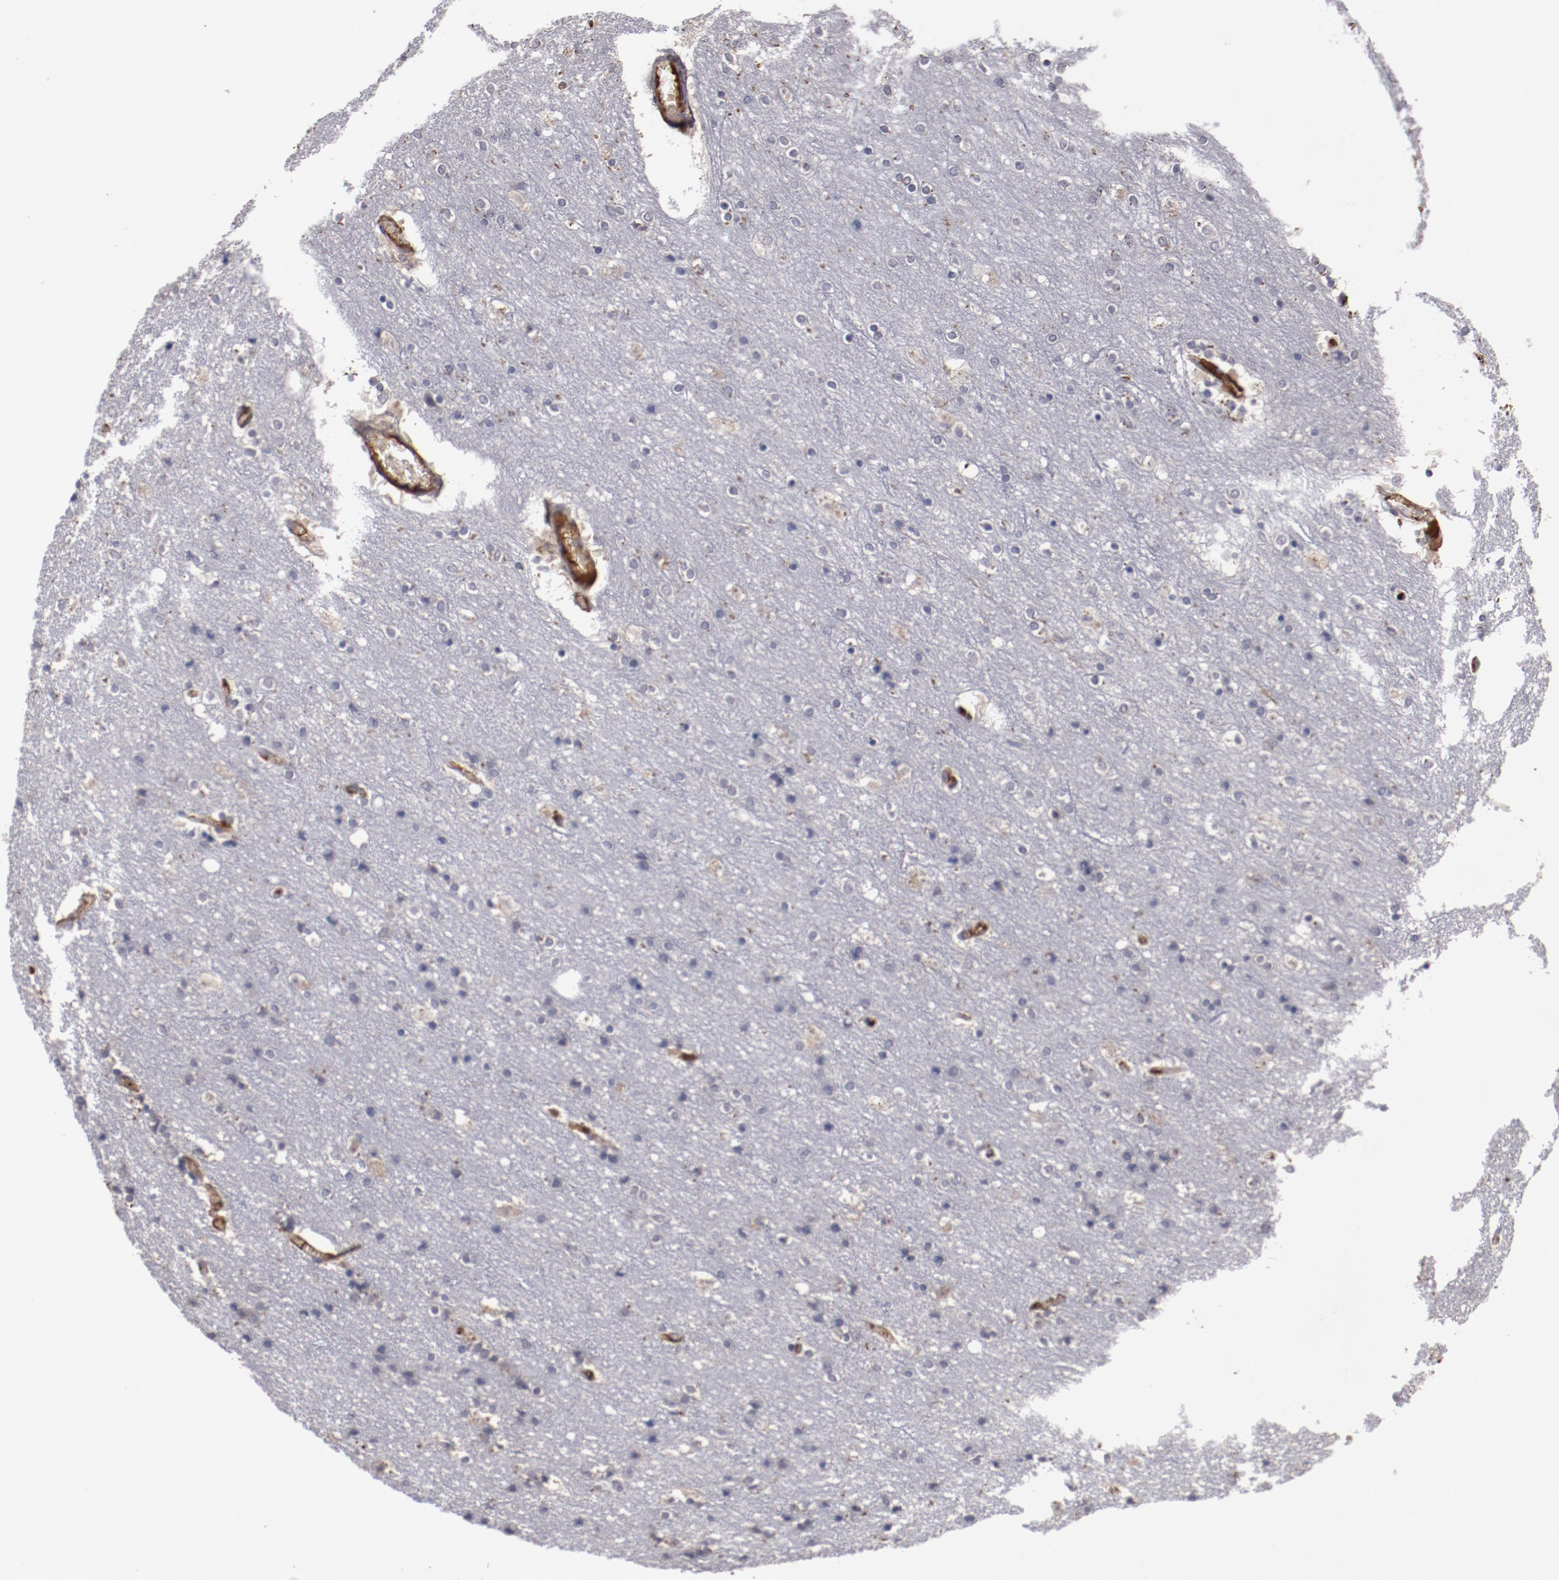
{"staining": {"intensity": "weak", "quantity": ">75%", "location": "cytoplasmic/membranous"}, "tissue": "cerebral cortex", "cell_type": "Endothelial cells", "image_type": "normal", "snomed": [{"axis": "morphology", "description": "Normal tissue, NOS"}, {"axis": "topography", "description": "Cerebral cortex"}], "caption": "The image demonstrates immunohistochemical staining of normal cerebral cortex. There is weak cytoplasmic/membranous positivity is present in approximately >75% of endothelial cells.", "gene": "CP", "patient": {"sex": "female", "age": 54}}